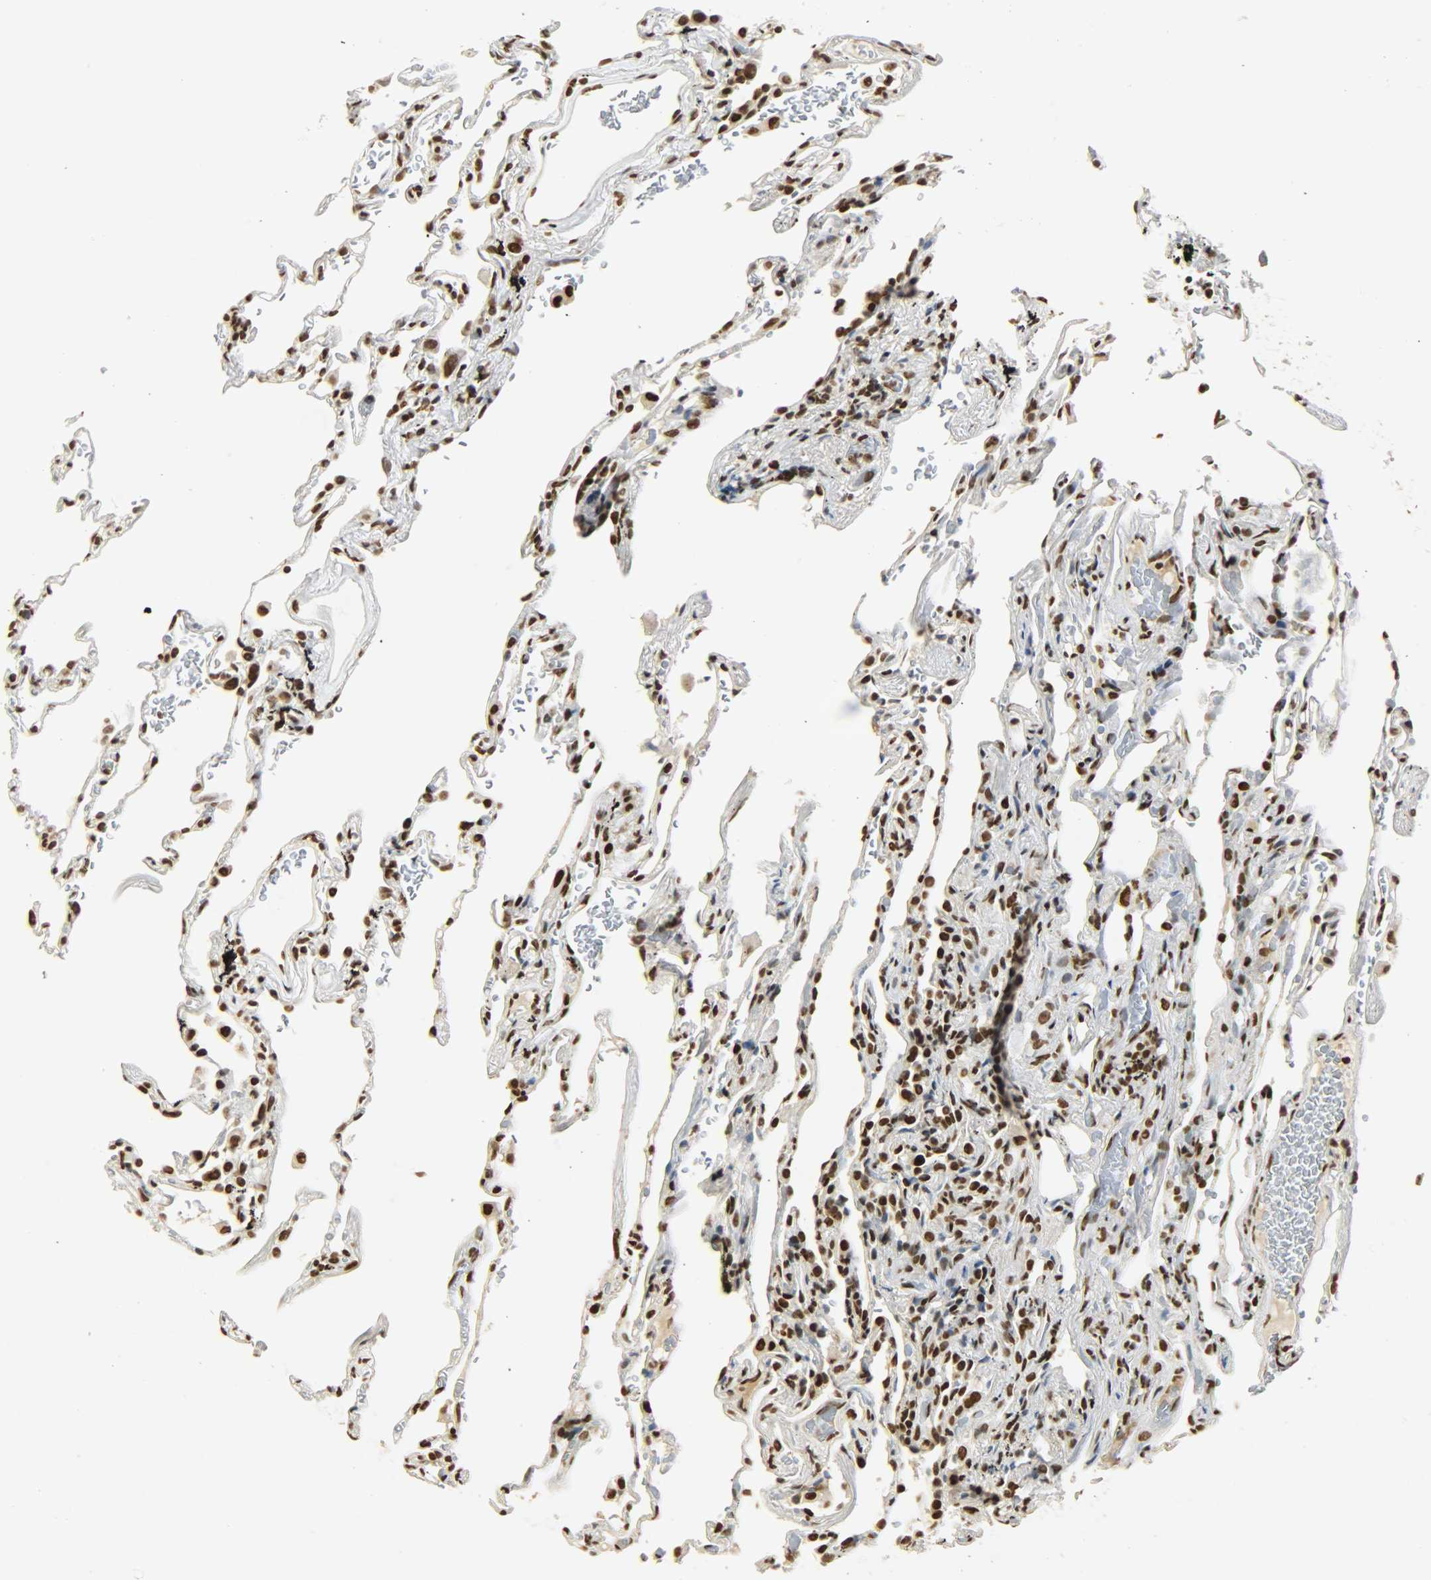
{"staining": {"intensity": "strong", "quantity": ">75%", "location": "nuclear"}, "tissue": "lung", "cell_type": "Alveolar cells", "image_type": "normal", "snomed": [{"axis": "morphology", "description": "Normal tissue, NOS"}, {"axis": "morphology", "description": "Inflammation, NOS"}, {"axis": "topography", "description": "Lung"}], "caption": "An immunohistochemistry micrograph of normal tissue is shown. Protein staining in brown shows strong nuclear positivity in lung within alveolar cells. The staining is performed using DAB (3,3'-diaminobenzidine) brown chromogen to label protein expression. The nuclei are counter-stained blue using hematoxylin.", "gene": "KHDRBS1", "patient": {"sex": "male", "age": 69}}